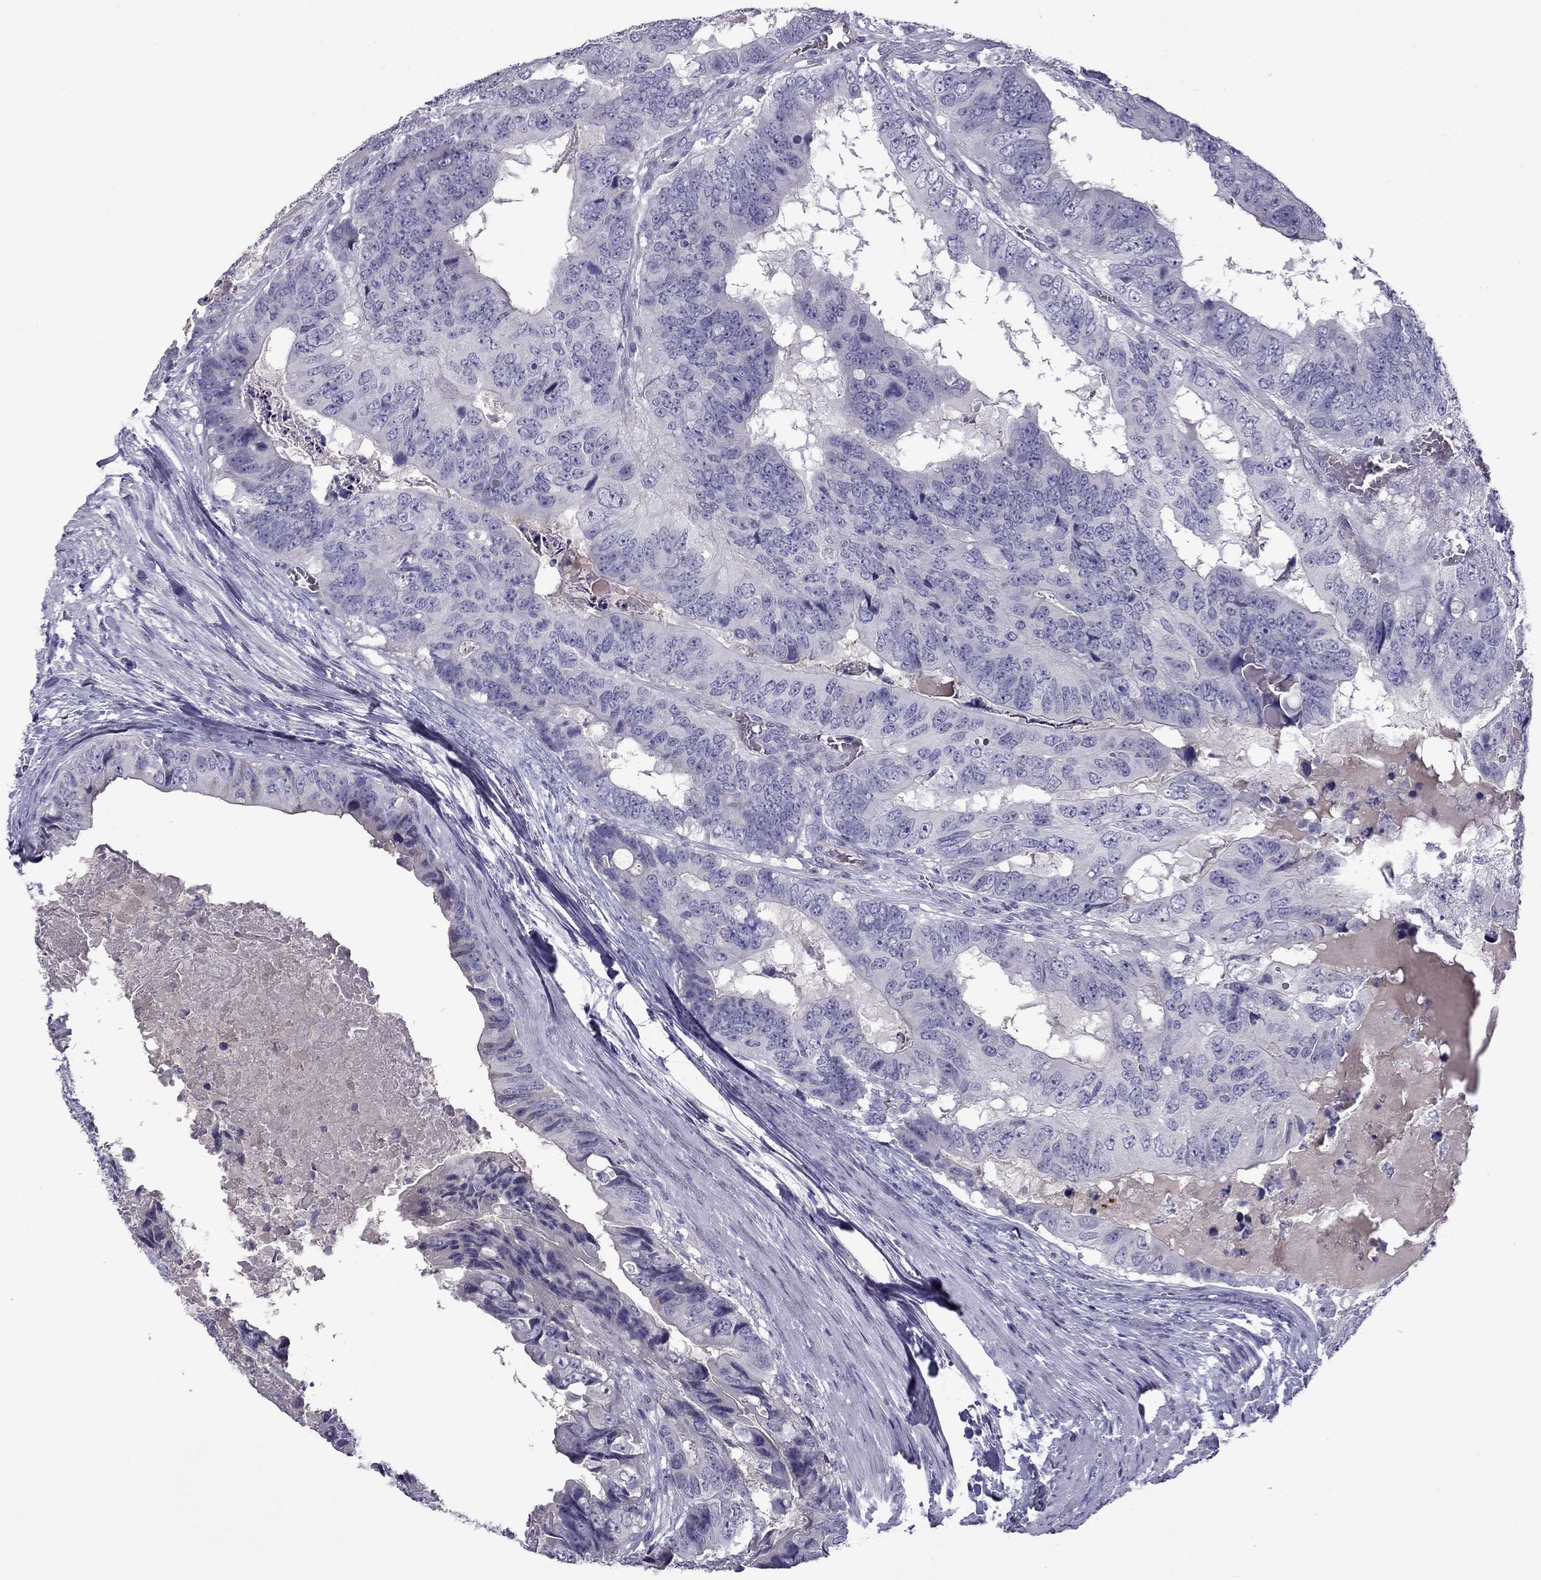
{"staining": {"intensity": "negative", "quantity": "none", "location": "none"}, "tissue": "colorectal cancer", "cell_type": "Tumor cells", "image_type": "cancer", "snomed": [{"axis": "morphology", "description": "Adenocarcinoma, NOS"}, {"axis": "topography", "description": "Colon"}], "caption": "Histopathology image shows no significant protein expression in tumor cells of adenocarcinoma (colorectal).", "gene": "STOML3", "patient": {"sex": "male", "age": 79}}